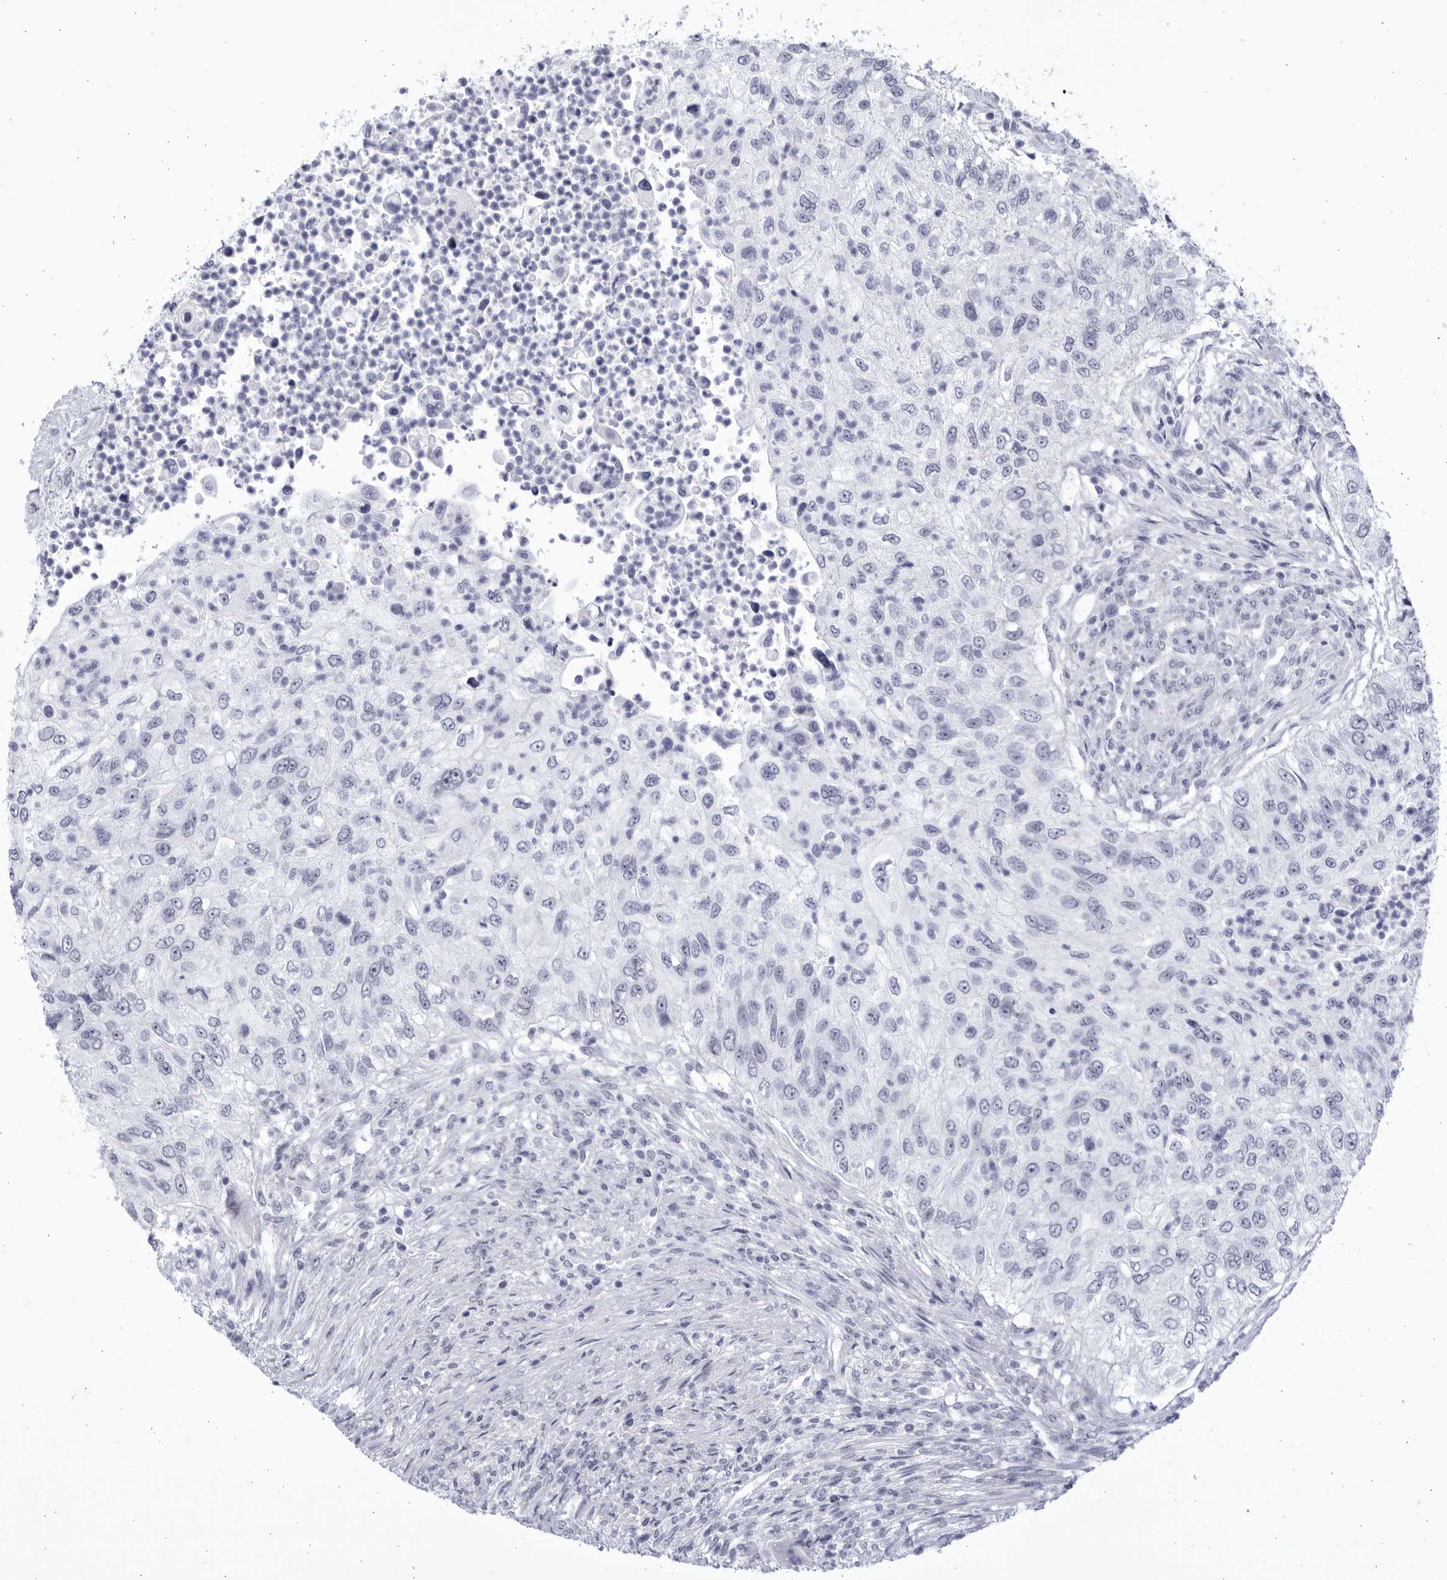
{"staining": {"intensity": "negative", "quantity": "none", "location": "none"}, "tissue": "urothelial cancer", "cell_type": "Tumor cells", "image_type": "cancer", "snomed": [{"axis": "morphology", "description": "Urothelial carcinoma, High grade"}, {"axis": "topography", "description": "Urinary bladder"}], "caption": "Tumor cells are negative for protein expression in human high-grade urothelial carcinoma.", "gene": "CCDC181", "patient": {"sex": "female", "age": 60}}